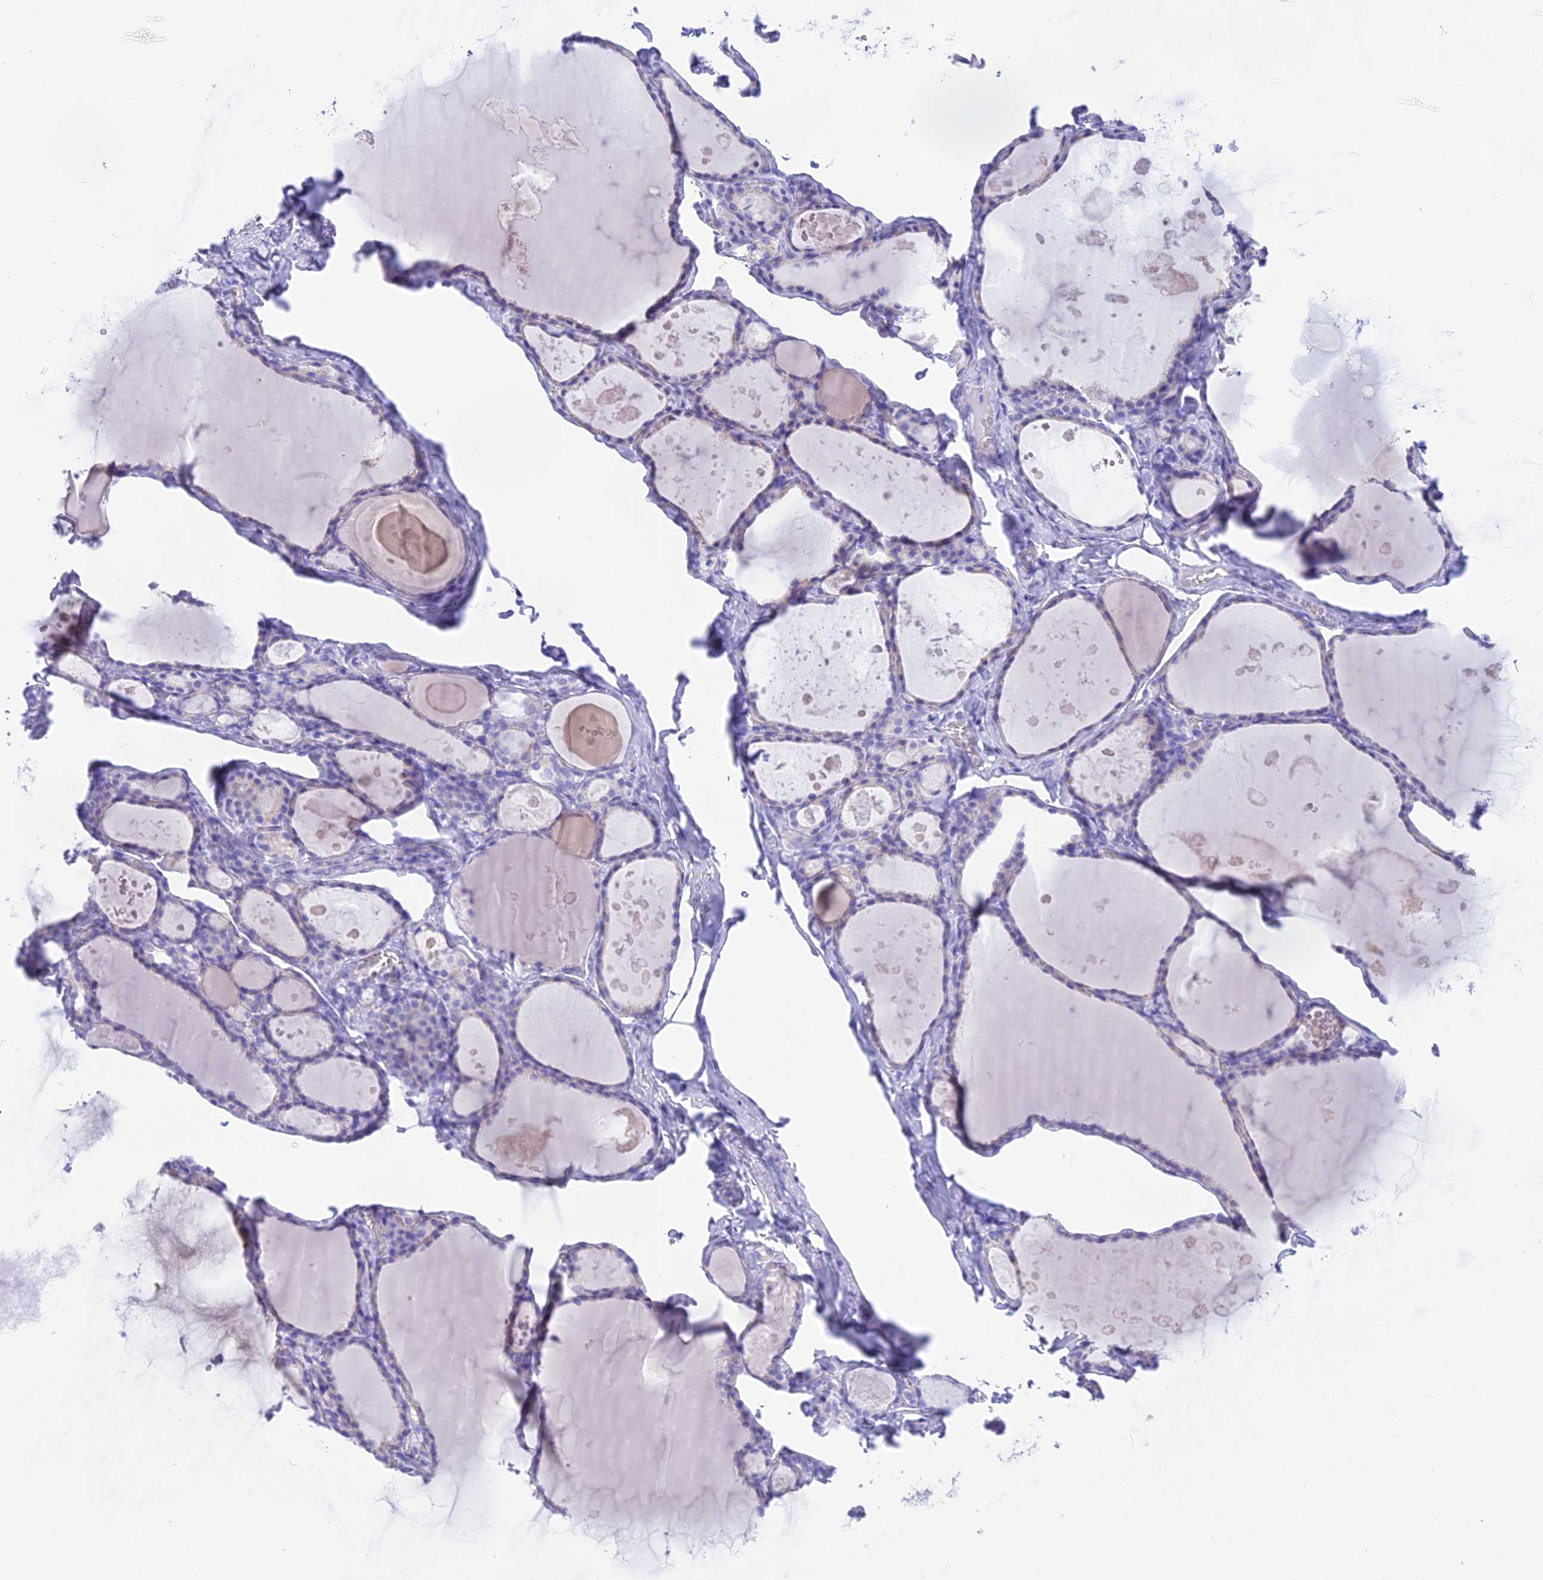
{"staining": {"intensity": "negative", "quantity": "none", "location": "none"}, "tissue": "thyroid gland", "cell_type": "Glandular cells", "image_type": "normal", "snomed": [{"axis": "morphology", "description": "Normal tissue, NOS"}, {"axis": "topography", "description": "Thyroid gland"}], "caption": "This micrograph is of benign thyroid gland stained with immunohistochemistry (IHC) to label a protein in brown with the nuclei are counter-stained blue. There is no expression in glandular cells.", "gene": "ISCA1", "patient": {"sex": "male", "age": 56}}